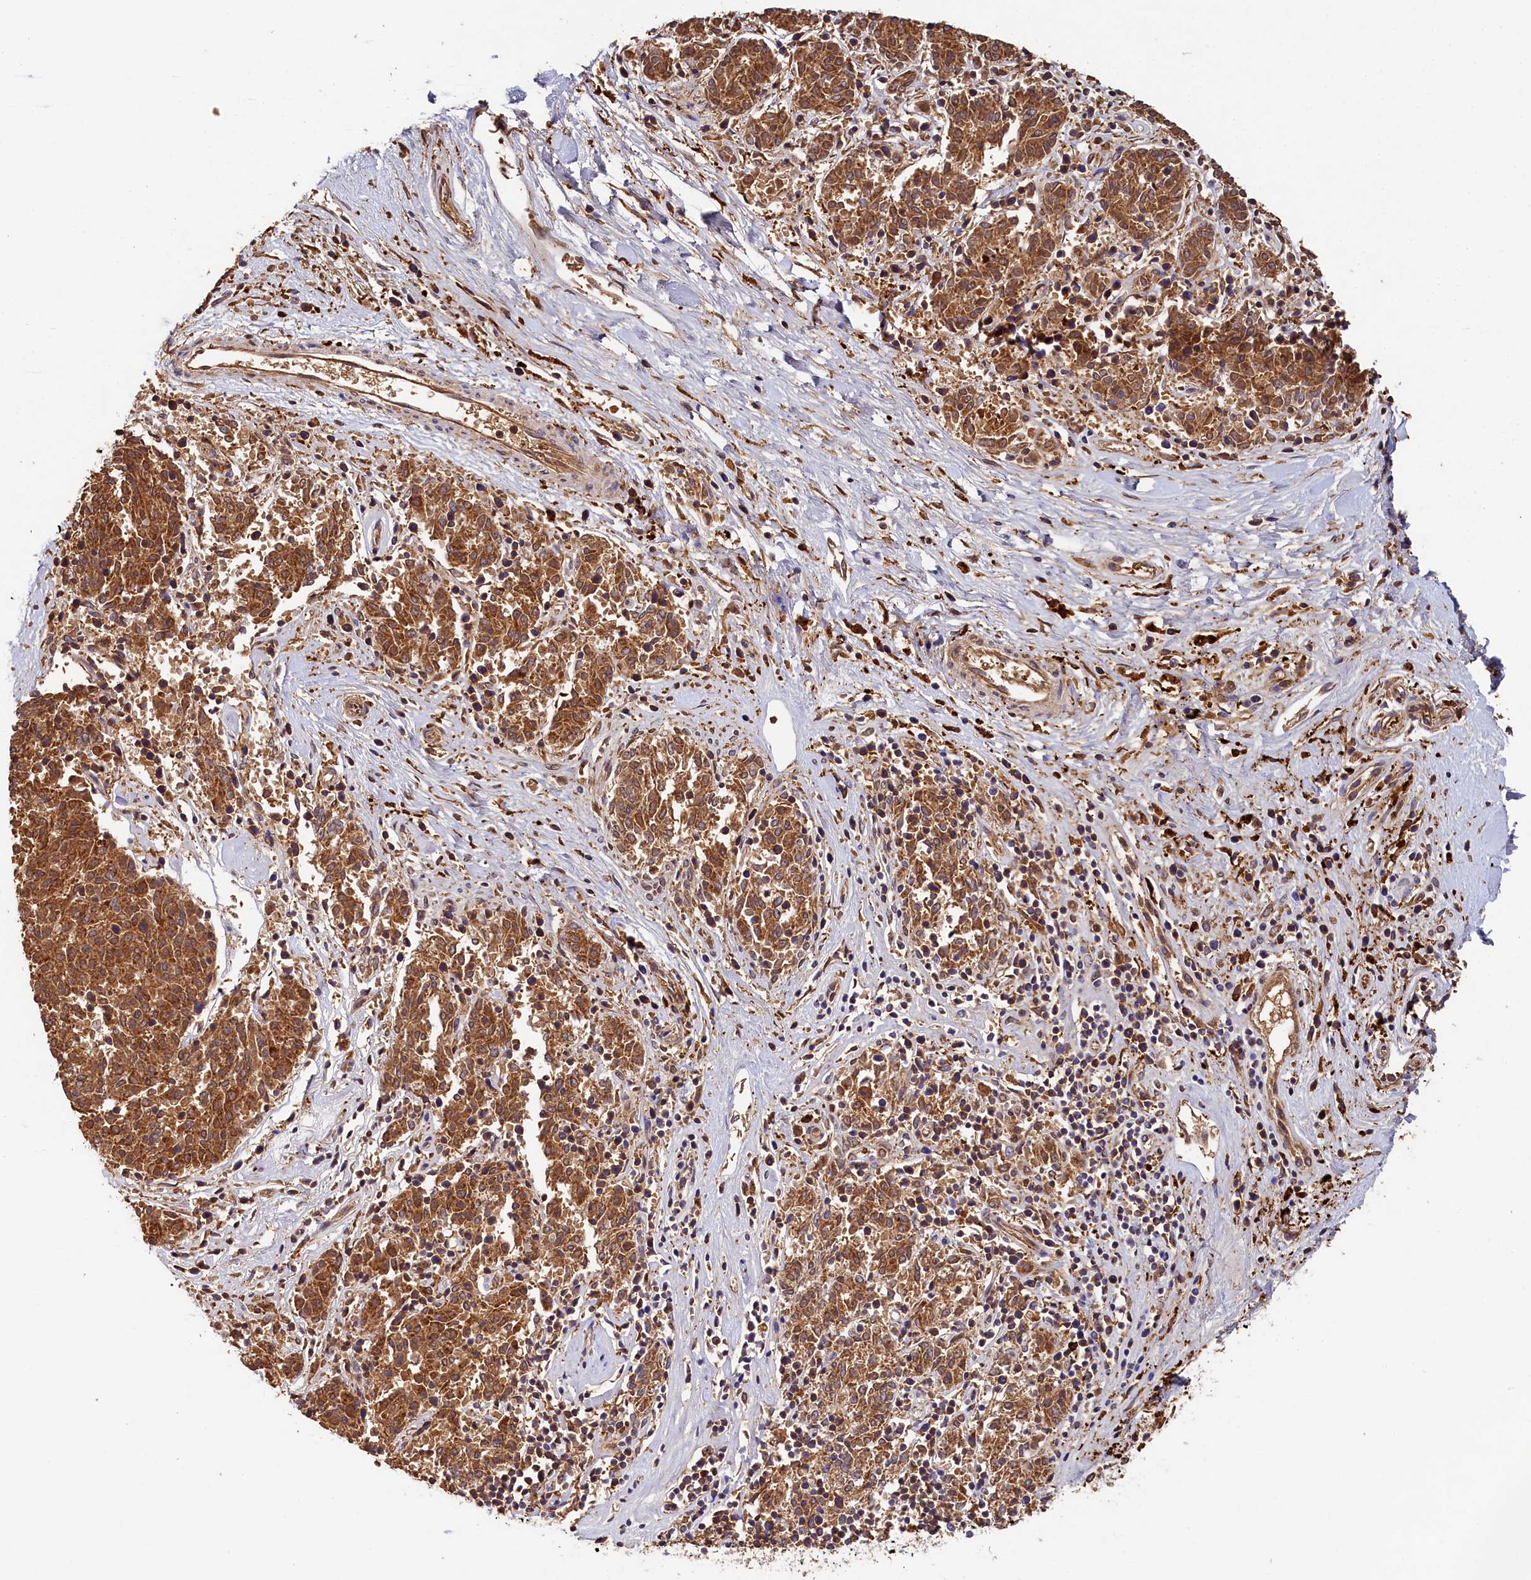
{"staining": {"intensity": "moderate", "quantity": ">75%", "location": "cytoplasmic/membranous"}, "tissue": "melanoma", "cell_type": "Tumor cells", "image_type": "cancer", "snomed": [{"axis": "morphology", "description": "Malignant melanoma, NOS"}, {"axis": "topography", "description": "Skin"}], "caption": "Immunohistochemistry (IHC) staining of melanoma, which shows medium levels of moderate cytoplasmic/membranous expression in about >75% of tumor cells indicating moderate cytoplasmic/membranous protein expression. The staining was performed using DAB (brown) for protein detection and nuclei were counterstained in hematoxylin (blue).", "gene": "SEC31B", "patient": {"sex": "female", "age": 72}}